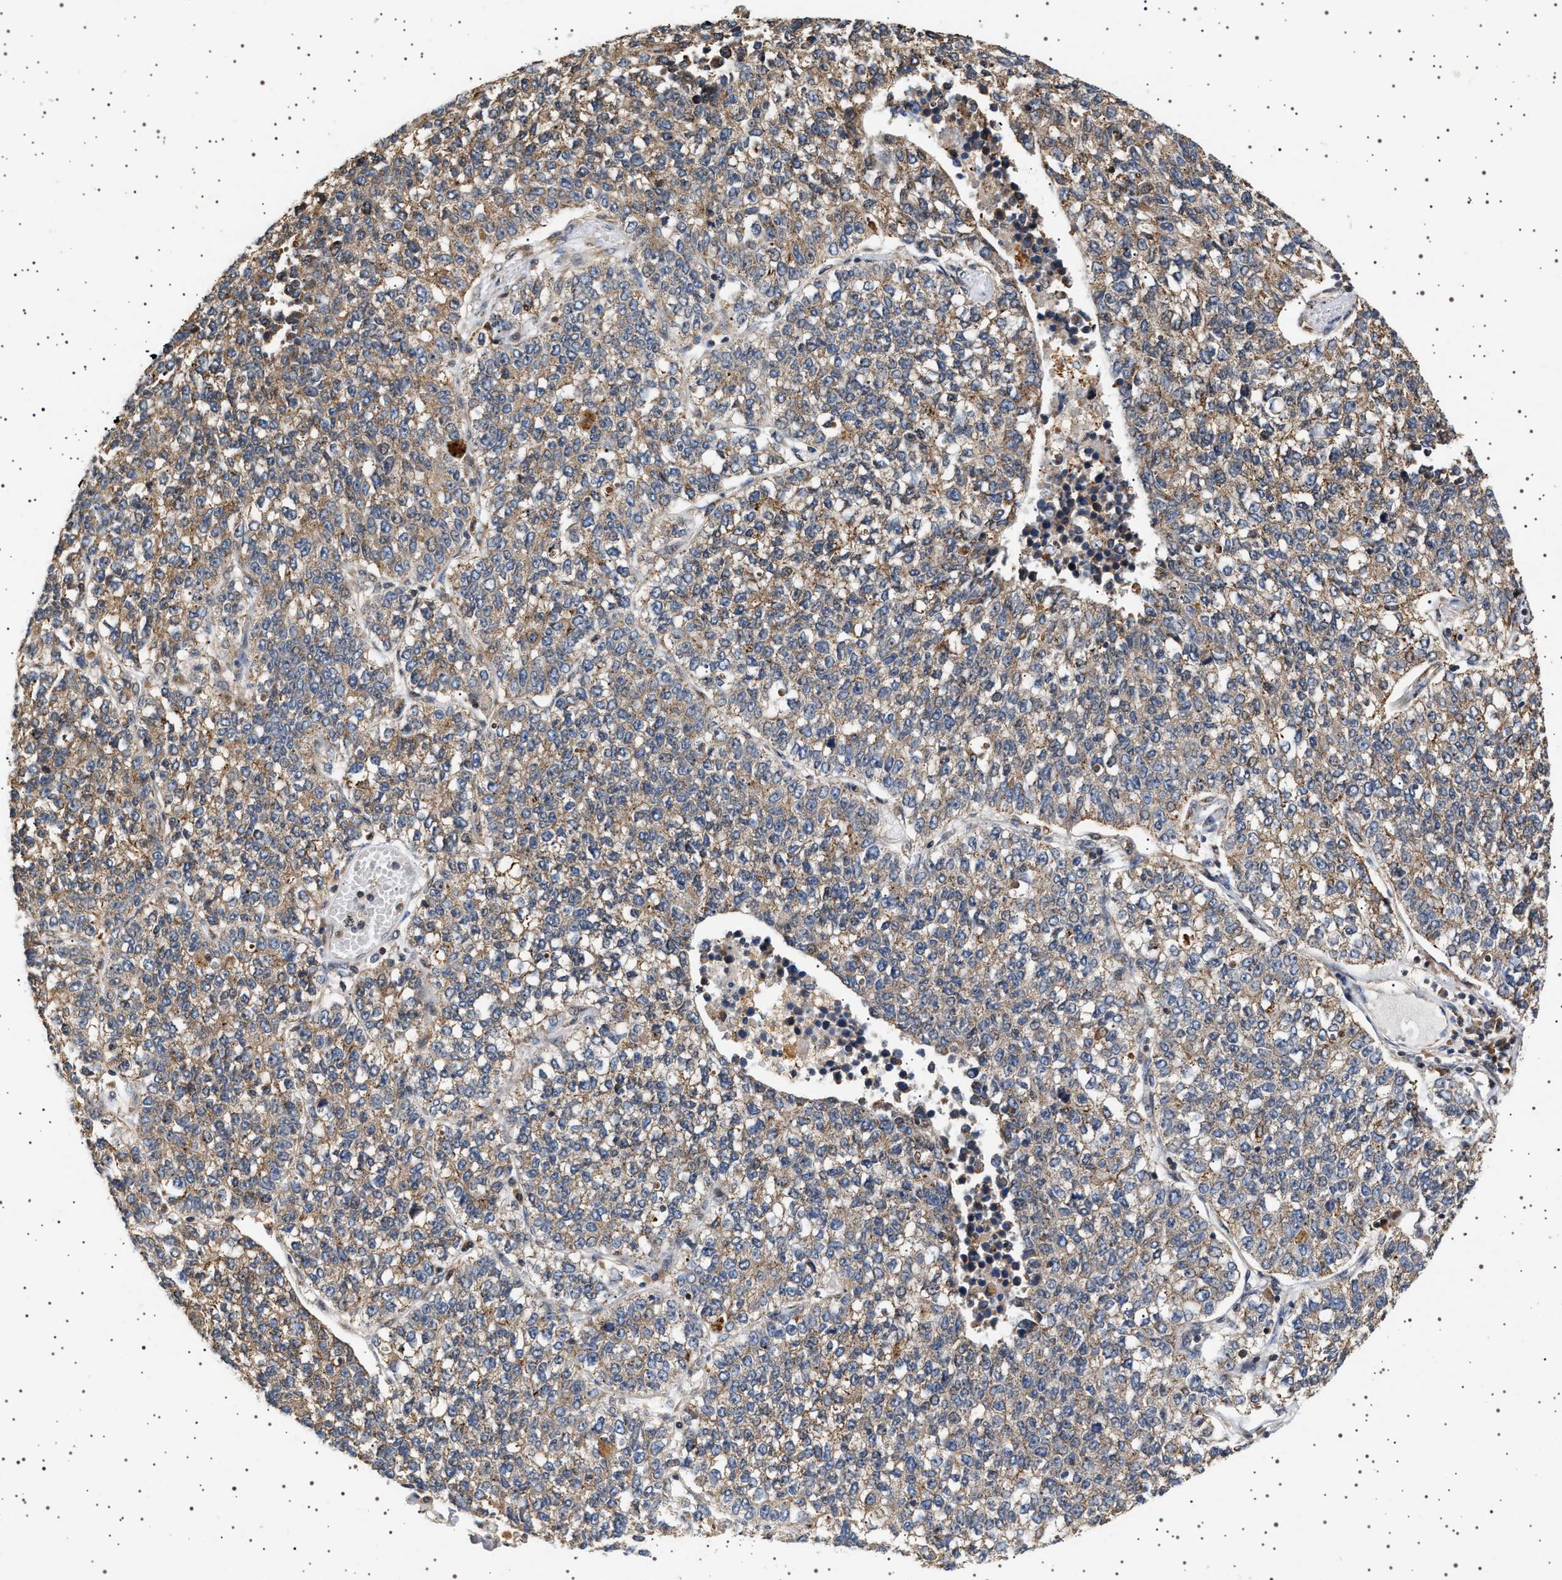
{"staining": {"intensity": "moderate", "quantity": ">75%", "location": "cytoplasmic/membranous"}, "tissue": "lung cancer", "cell_type": "Tumor cells", "image_type": "cancer", "snomed": [{"axis": "morphology", "description": "Adenocarcinoma, NOS"}, {"axis": "topography", "description": "Lung"}], "caption": "Immunohistochemical staining of adenocarcinoma (lung) exhibits medium levels of moderate cytoplasmic/membranous protein staining in approximately >75% of tumor cells.", "gene": "TRUB2", "patient": {"sex": "male", "age": 49}}